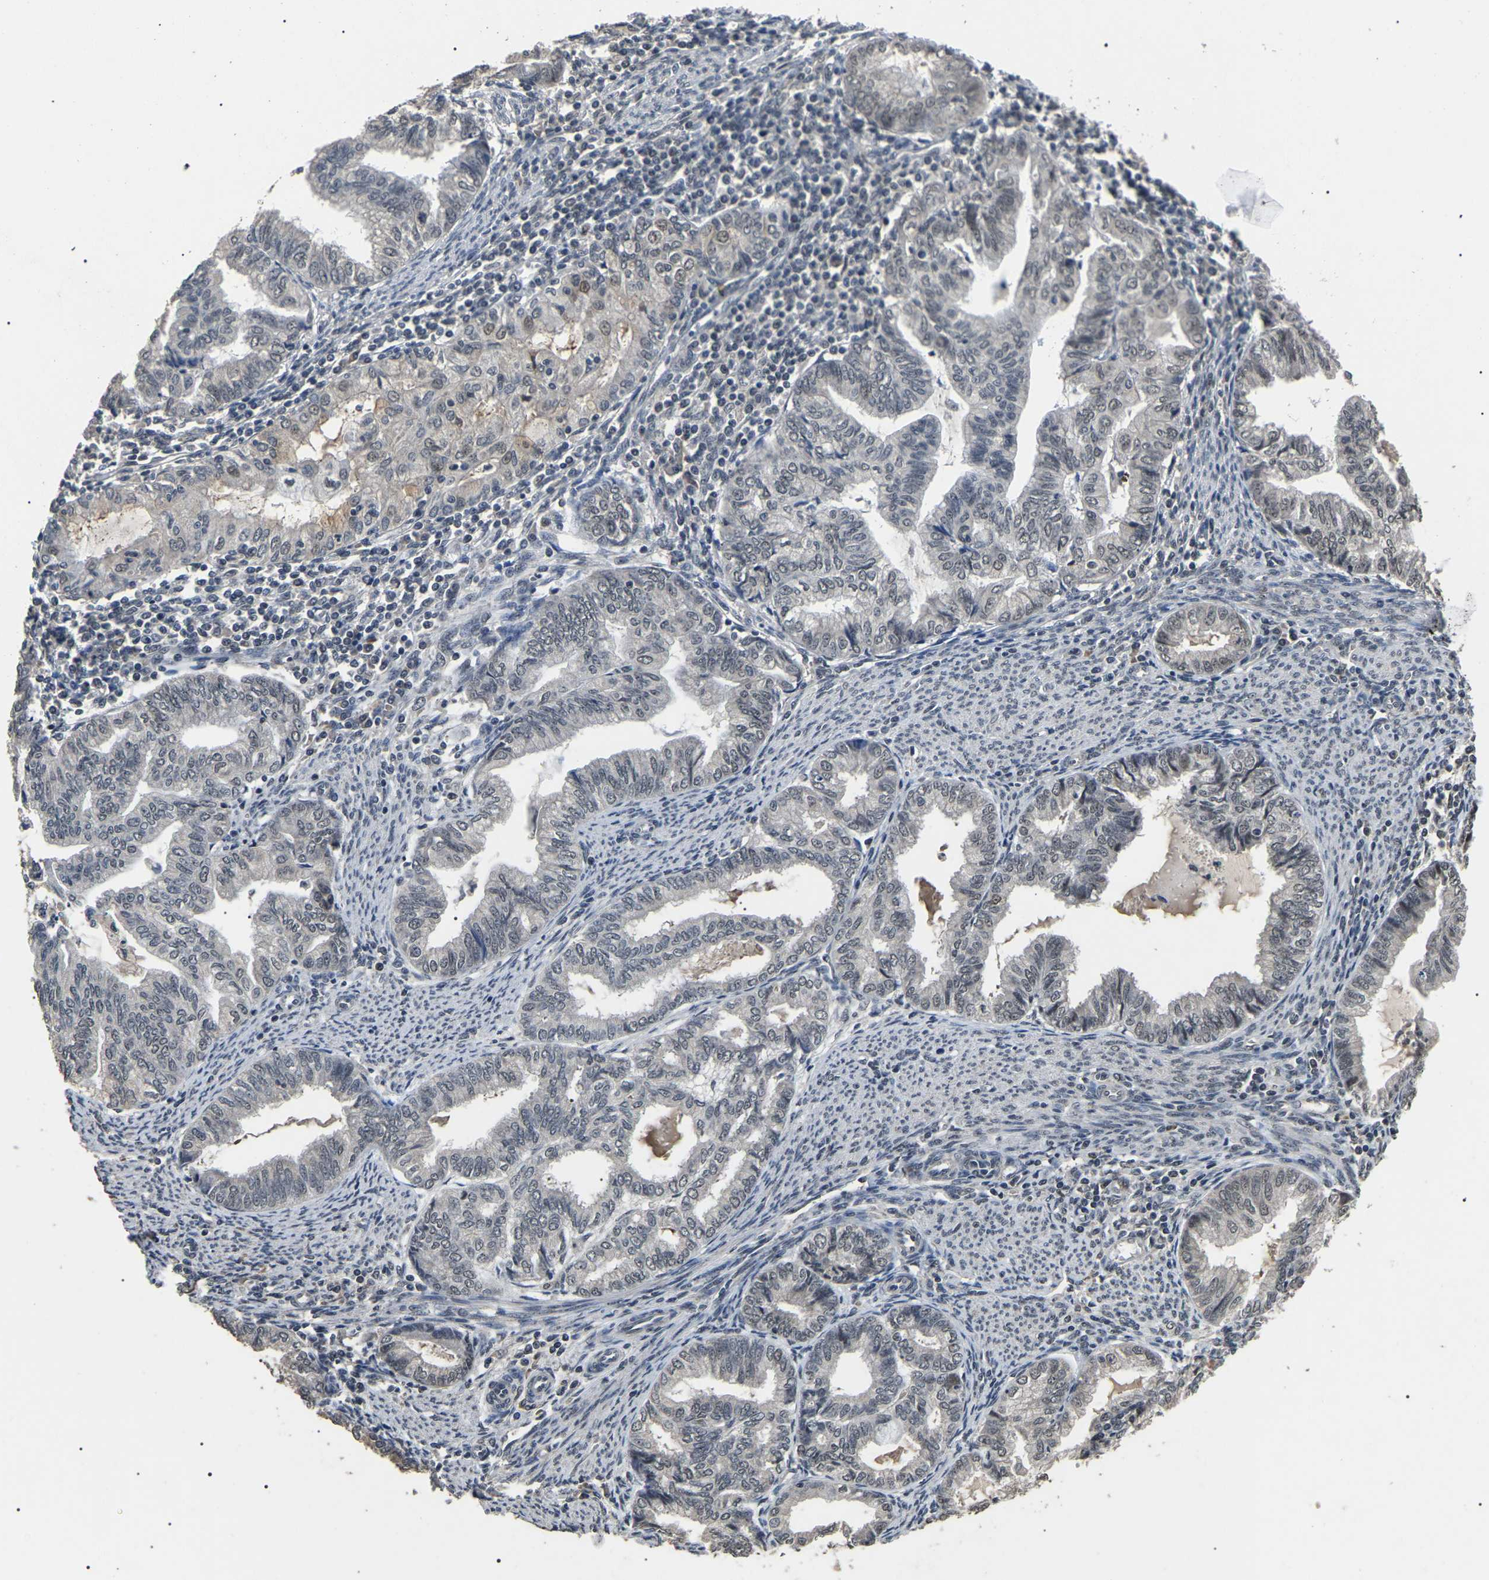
{"staining": {"intensity": "moderate", "quantity": "<25%", "location": "cytoplasmic/membranous"}, "tissue": "endometrial cancer", "cell_type": "Tumor cells", "image_type": "cancer", "snomed": [{"axis": "morphology", "description": "Adenocarcinoma, NOS"}, {"axis": "topography", "description": "Endometrium"}], "caption": "Protein positivity by immunohistochemistry shows moderate cytoplasmic/membranous expression in about <25% of tumor cells in endometrial cancer (adenocarcinoma). Nuclei are stained in blue.", "gene": "PPM1E", "patient": {"sex": "female", "age": 79}}